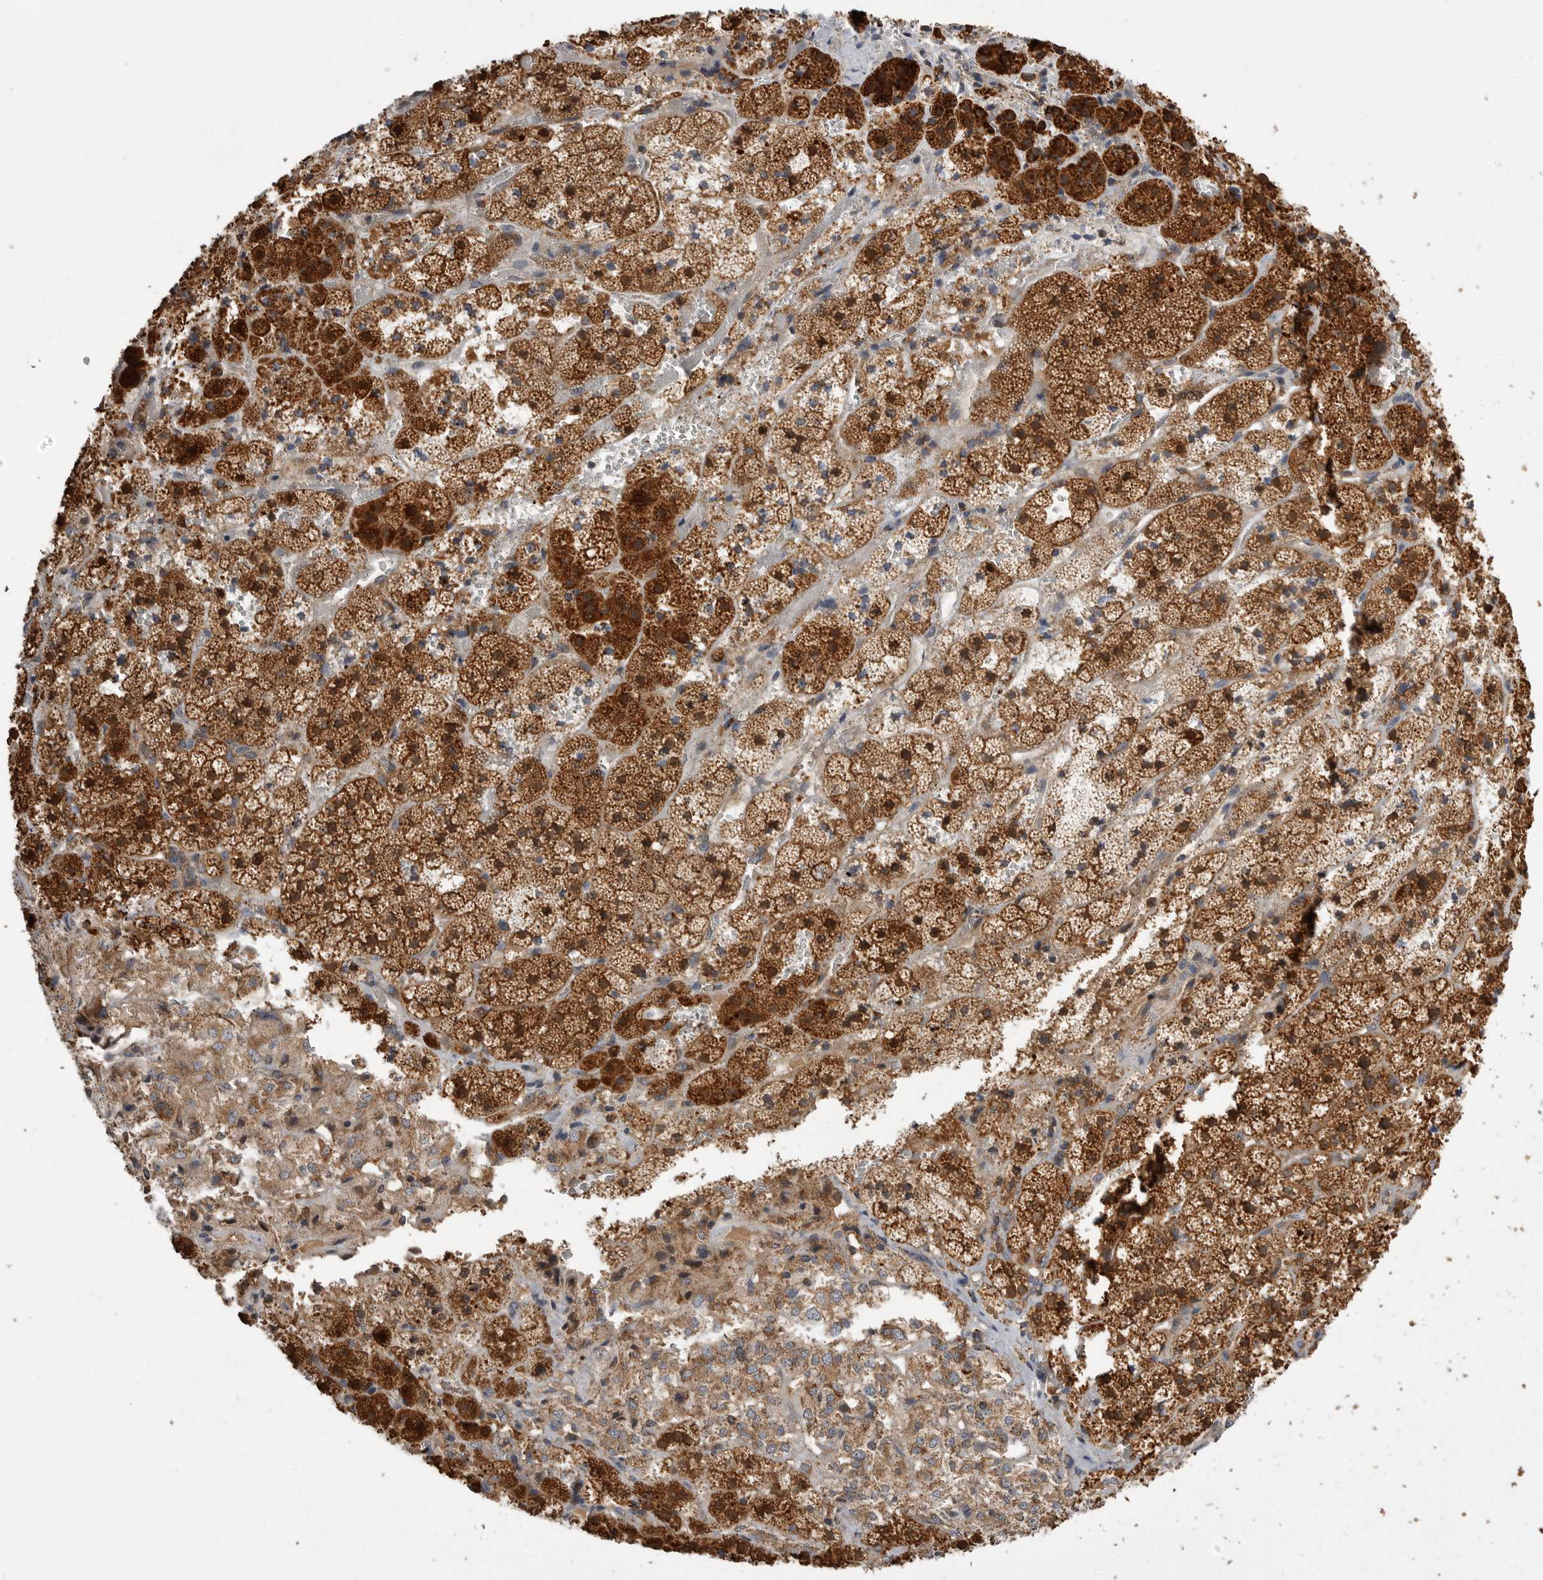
{"staining": {"intensity": "strong", "quantity": ">75%", "location": "cytoplasmic/membranous"}, "tissue": "adrenal gland", "cell_type": "Glandular cells", "image_type": "normal", "snomed": [{"axis": "morphology", "description": "Normal tissue, NOS"}, {"axis": "topography", "description": "Adrenal gland"}], "caption": "A micrograph of adrenal gland stained for a protein exhibits strong cytoplasmic/membranous brown staining in glandular cells.", "gene": "KYAT3", "patient": {"sex": "female", "age": 44}}